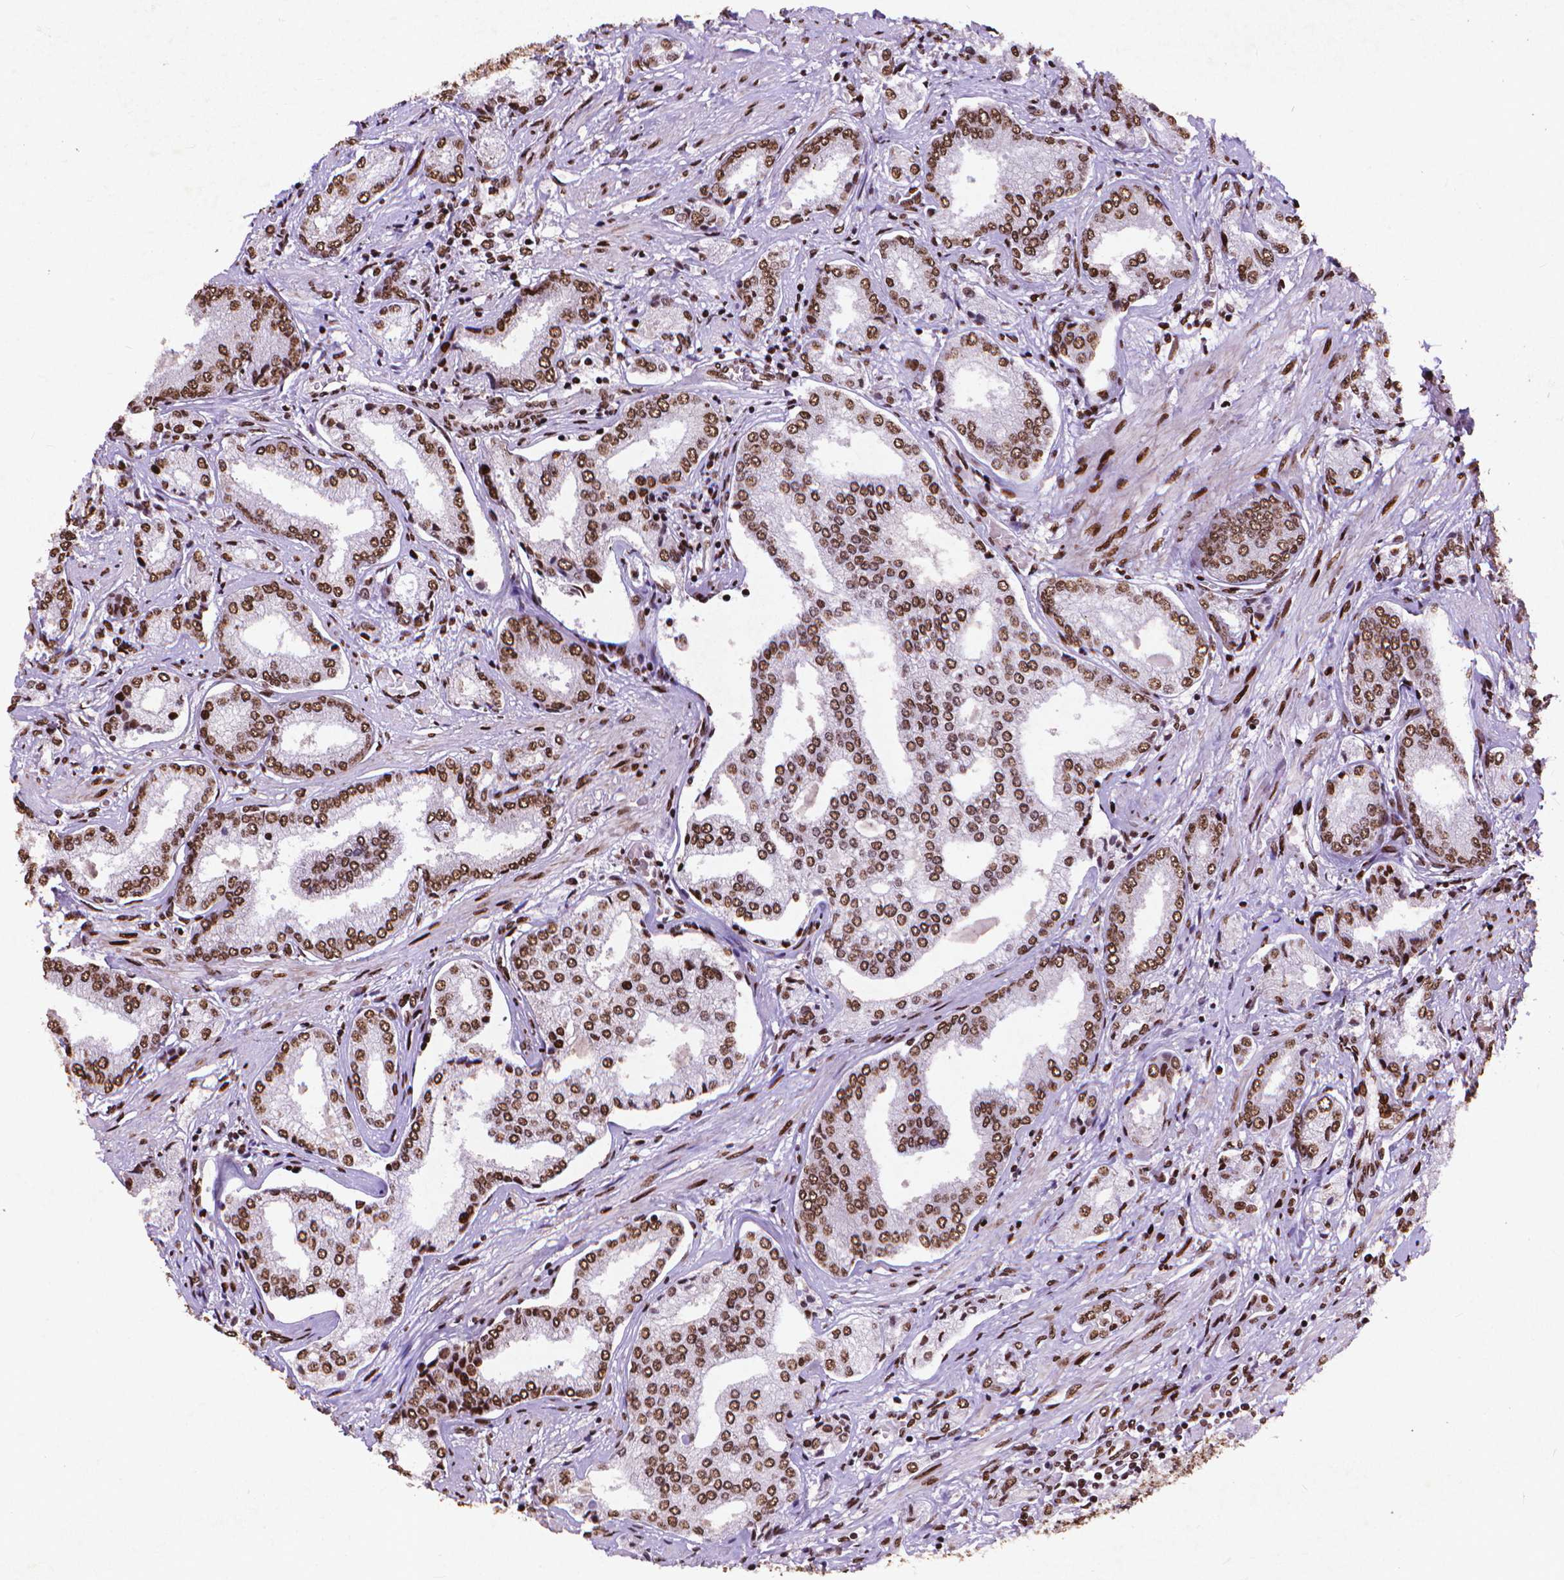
{"staining": {"intensity": "moderate", "quantity": ">75%", "location": "nuclear"}, "tissue": "prostate cancer", "cell_type": "Tumor cells", "image_type": "cancer", "snomed": [{"axis": "morphology", "description": "Adenocarcinoma, NOS"}, {"axis": "topography", "description": "Prostate"}], "caption": "DAB immunohistochemical staining of prostate adenocarcinoma reveals moderate nuclear protein positivity in about >75% of tumor cells.", "gene": "CITED2", "patient": {"sex": "male", "age": 63}}